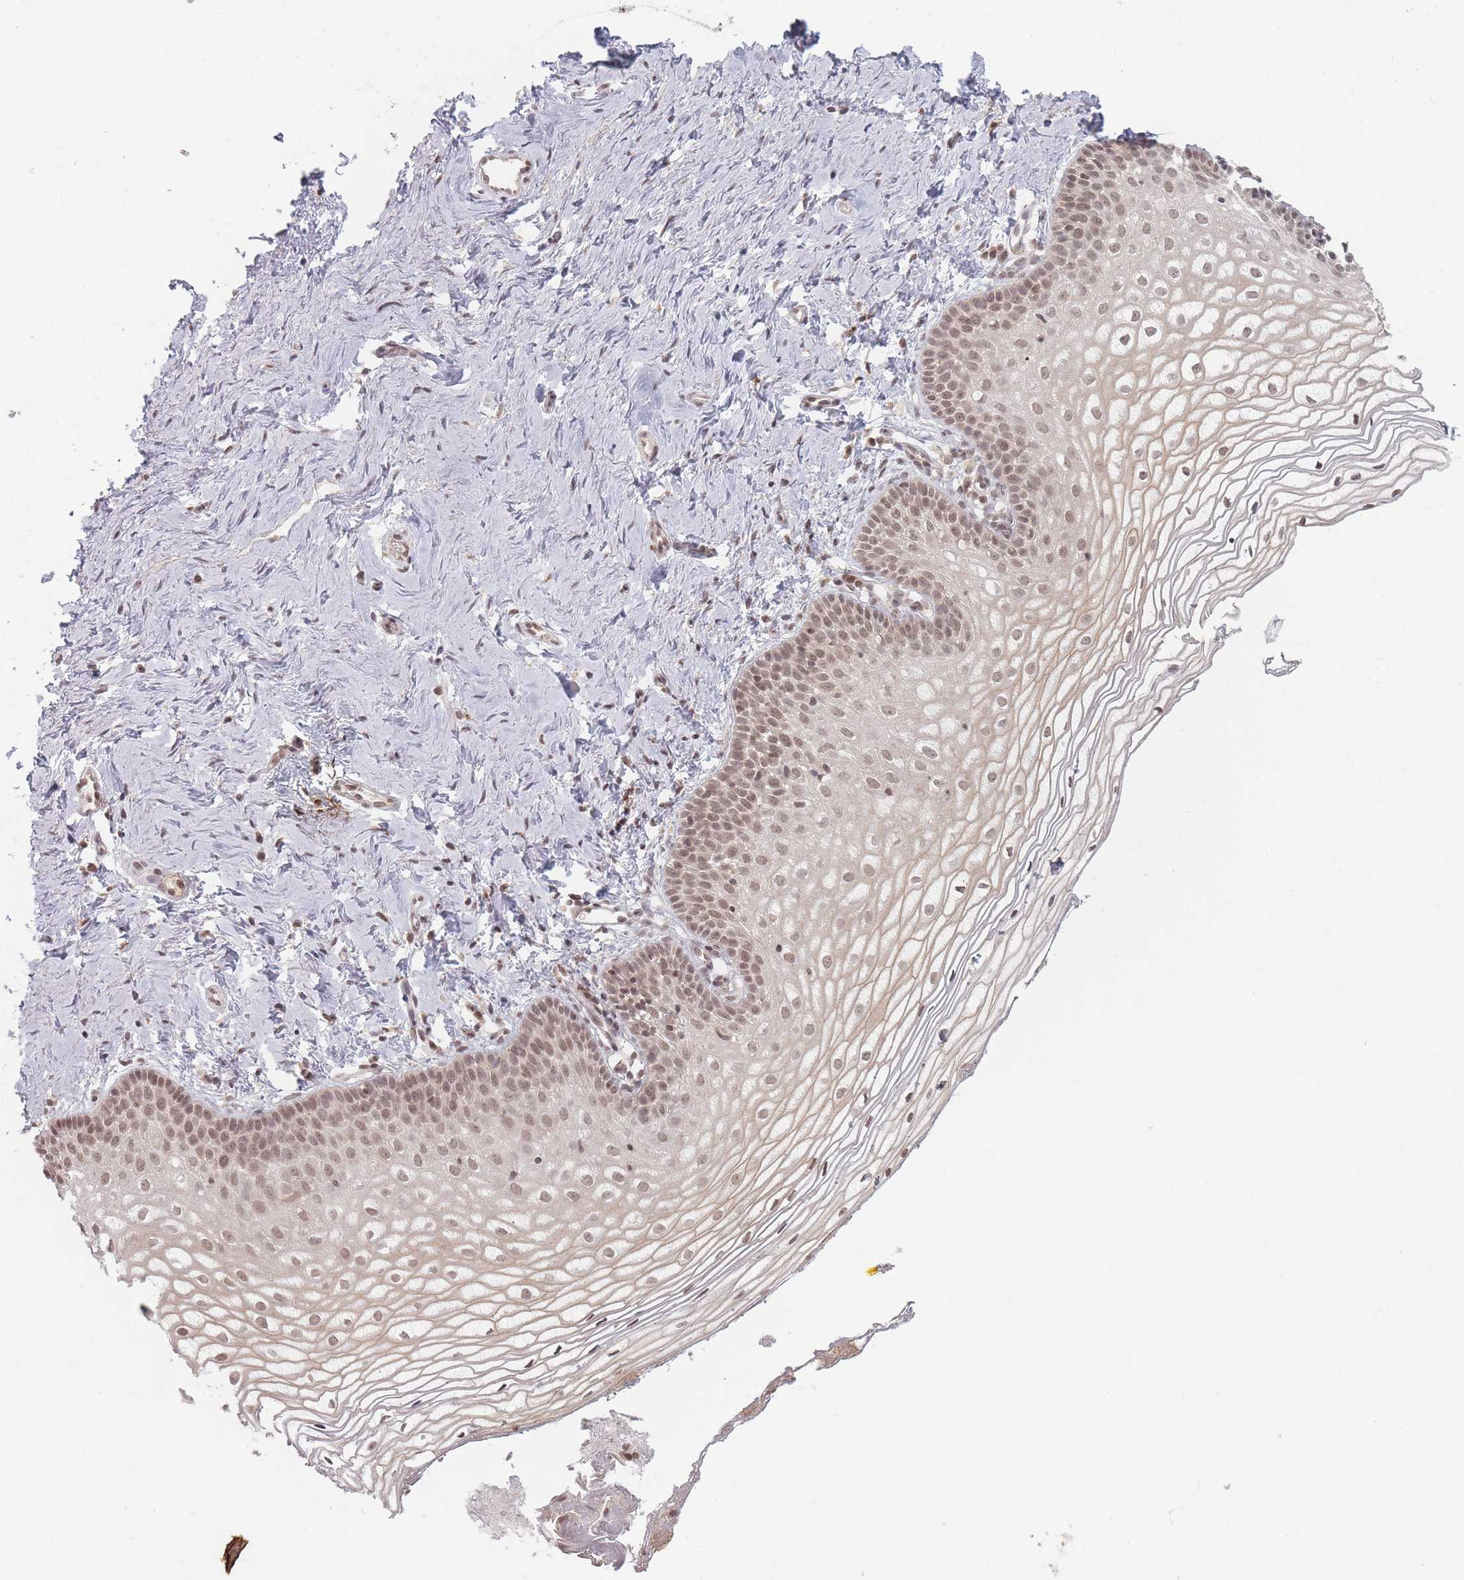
{"staining": {"intensity": "weak", "quantity": ">75%", "location": "nuclear"}, "tissue": "vagina", "cell_type": "Squamous epithelial cells", "image_type": "normal", "snomed": [{"axis": "morphology", "description": "Normal tissue, NOS"}, {"axis": "topography", "description": "Vagina"}], "caption": "A brown stain shows weak nuclear positivity of a protein in squamous epithelial cells of benign human vagina. (DAB = brown stain, brightfield microscopy at high magnification).", "gene": "SPATA45", "patient": {"sex": "female", "age": 56}}